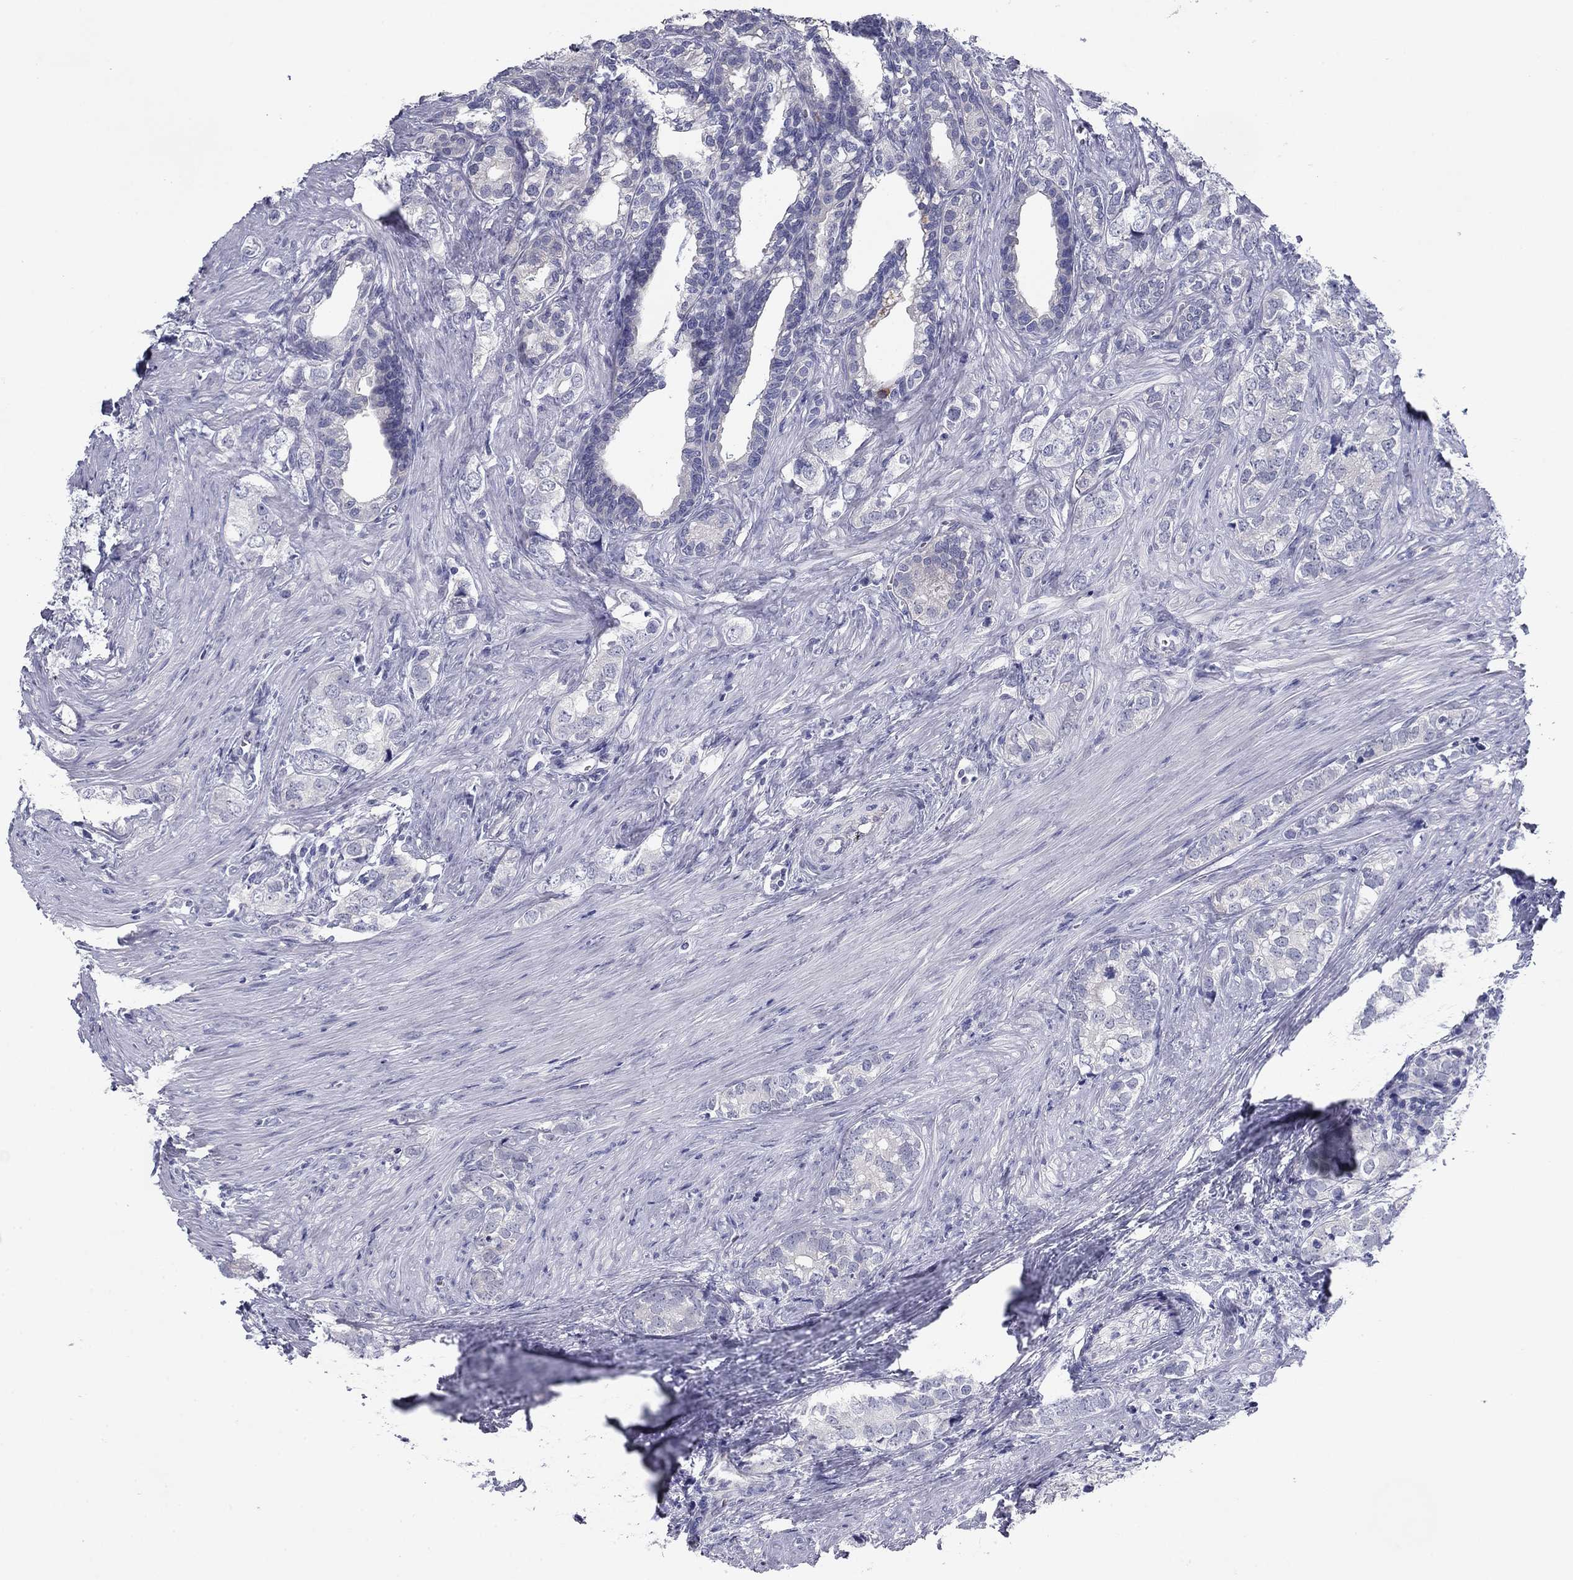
{"staining": {"intensity": "negative", "quantity": "none", "location": "none"}, "tissue": "prostate cancer", "cell_type": "Tumor cells", "image_type": "cancer", "snomed": [{"axis": "morphology", "description": "Adenocarcinoma, NOS"}, {"axis": "topography", "description": "Prostate and seminal vesicle, NOS"}], "caption": "Micrograph shows no protein staining in tumor cells of prostate cancer (adenocarcinoma) tissue.", "gene": "PLS1", "patient": {"sex": "male", "age": 63}}